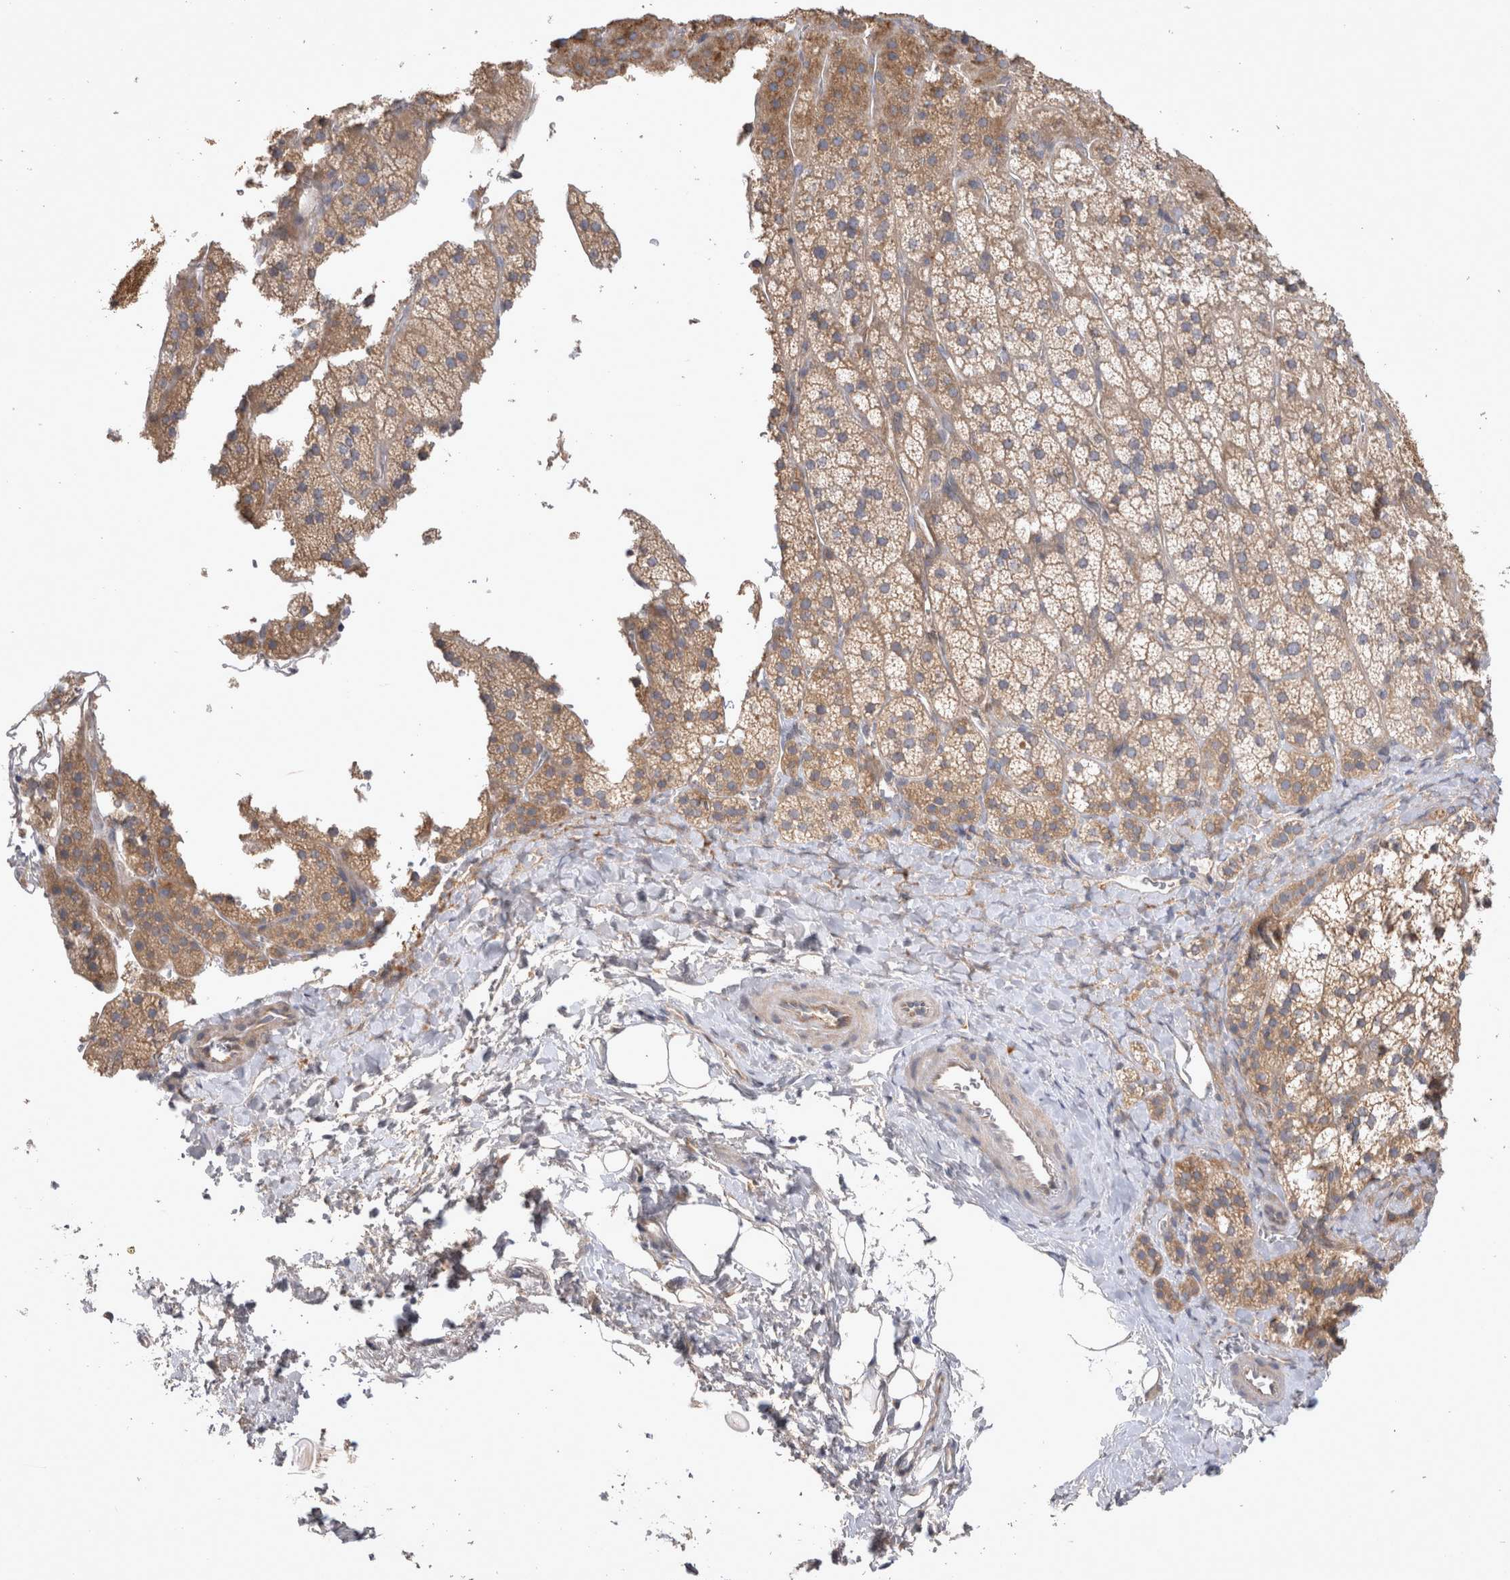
{"staining": {"intensity": "moderate", "quantity": ">75%", "location": "cytoplasmic/membranous"}, "tissue": "adrenal gland", "cell_type": "Glandular cells", "image_type": "normal", "snomed": [{"axis": "morphology", "description": "Normal tissue, NOS"}, {"axis": "topography", "description": "Adrenal gland"}], "caption": "Brown immunohistochemical staining in benign human adrenal gland reveals moderate cytoplasmic/membranous expression in approximately >75% of glandular cells. The staining is performed using DAB (3,3'-diaminobenzidine) brown chromogen to label protein expression. The nuclei are counter-stained blue using hematoxylin.", "gene": "SRD5A3", "patient": {"sex": "female", "age": 44}}